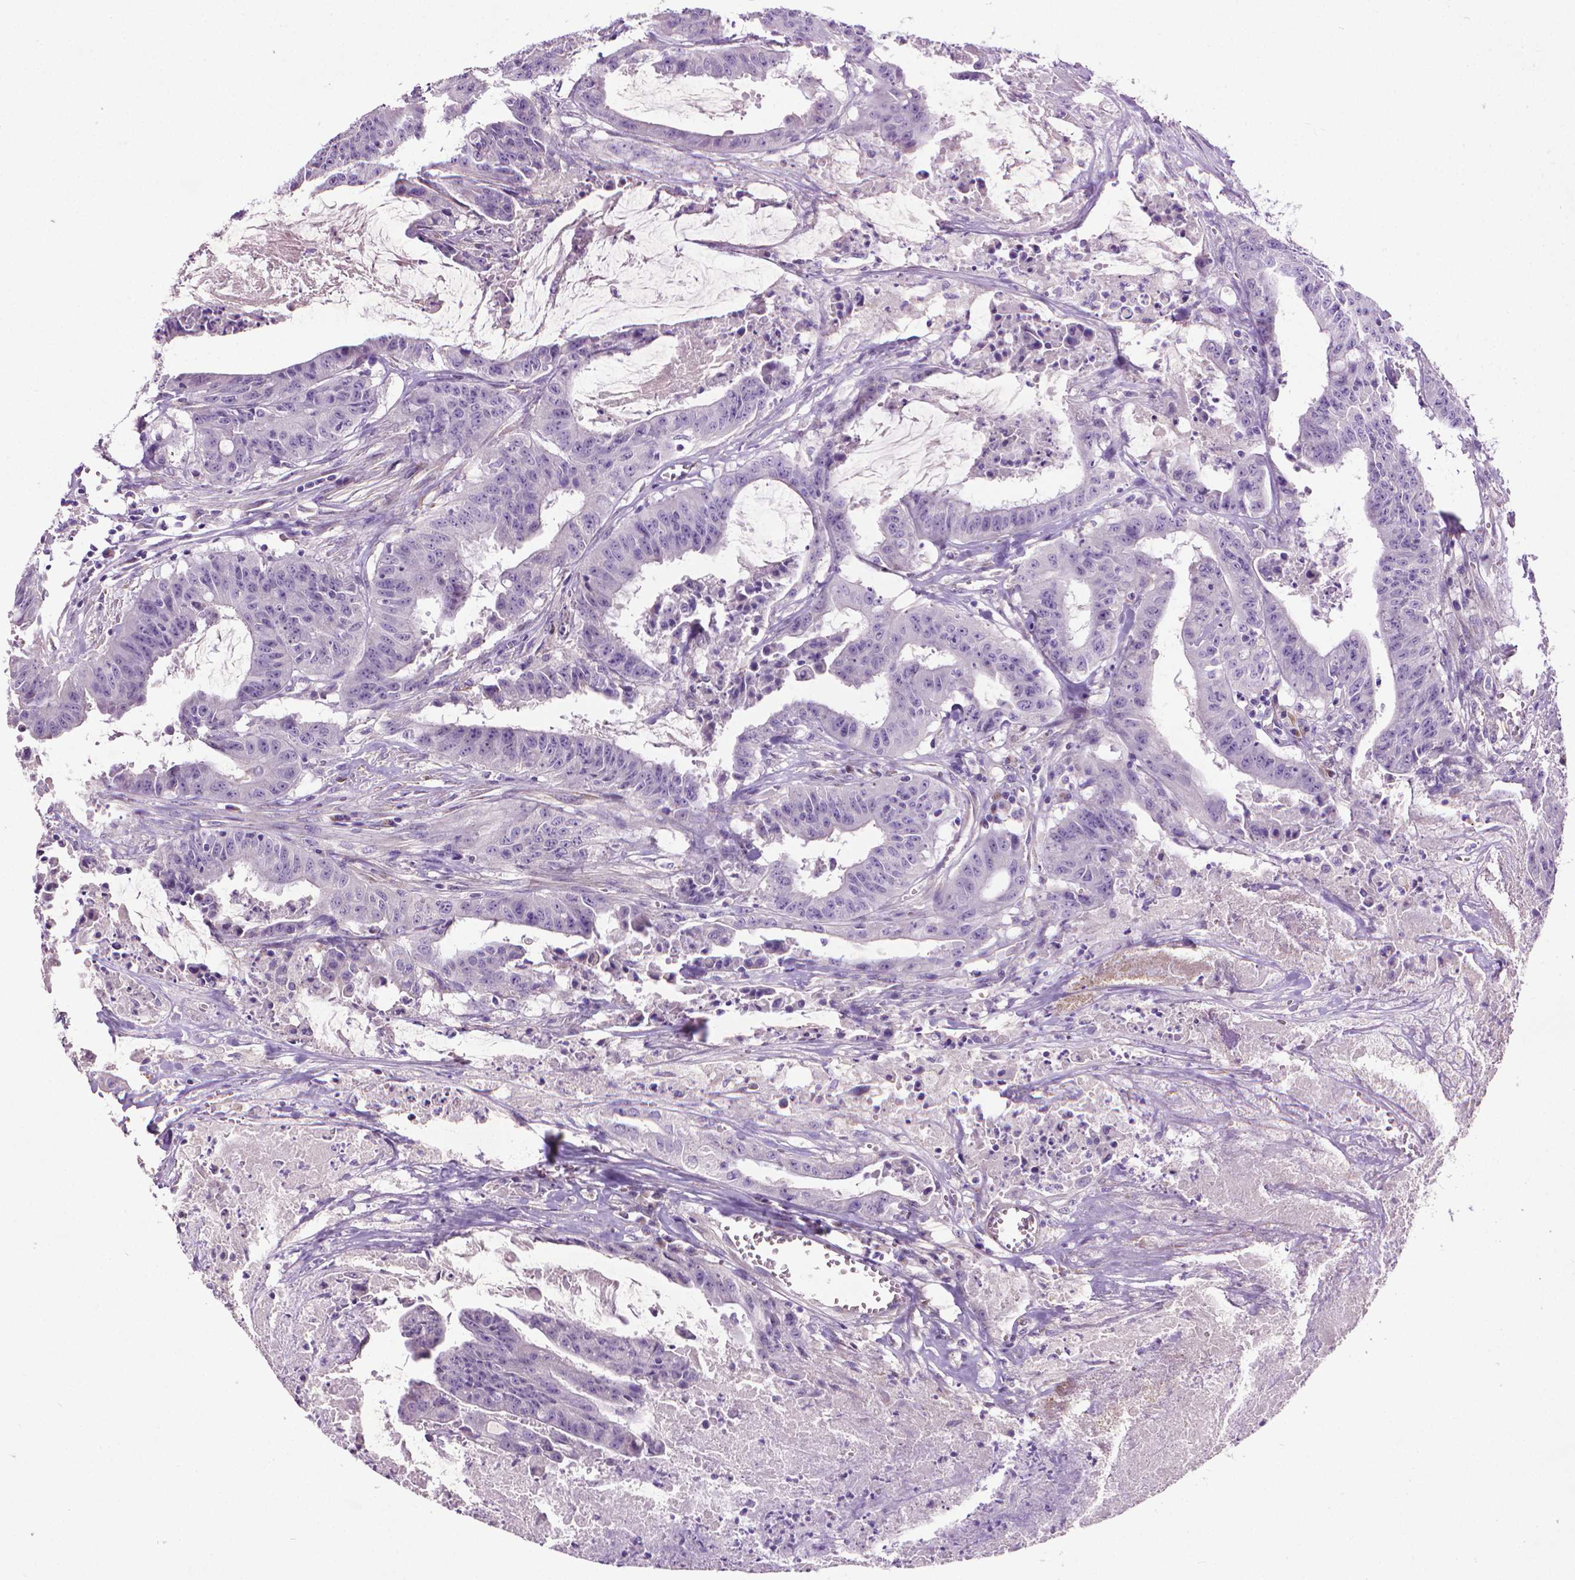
{"staining": {"intensity": "negative", "quantity": "none", "location": "none"}, "tissue": "colorectal cancer", "cell_type": "Tumor cells", "image_type": "cancer", "snomed": [{"axis": "morphology", "description": "Adenocarcinoma, NOS"}, {"axis": "topography", "description": "Colon"}], "caption": "IHC histopathology image of neoplastic tissue: human colorectal adenocarcinoma stained with DAB (3,3'-diaminobenzidine) demonstrates no significant protein positivity in tumor cells.", "gene": "AQP10", "patient": {"sex": "male", "age": 33}}